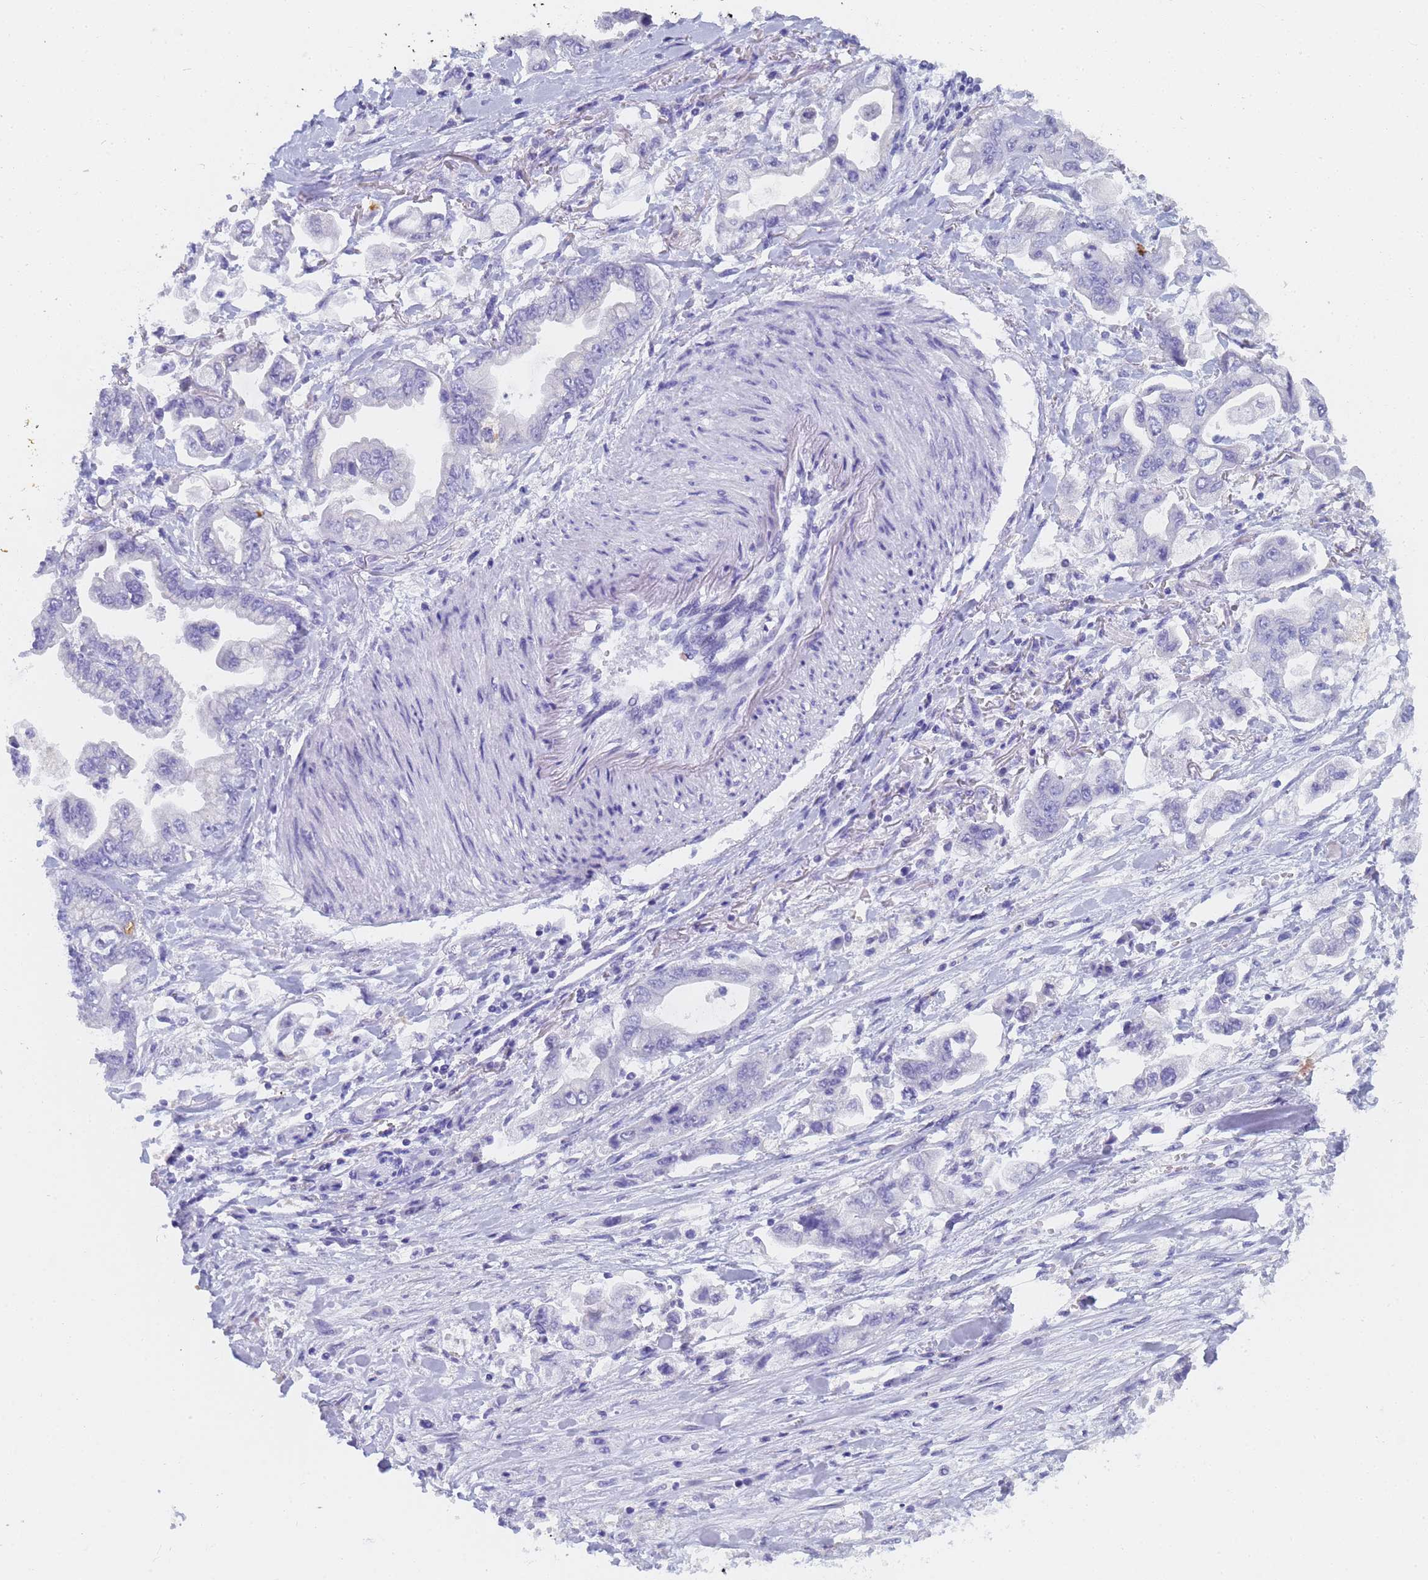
{"staining": {"intensity": "negative", "quantity": "none", "location": "none"}, "tissue": "stomach cancer", "cell_type": "Tumor cells", "image_type": "cancer", "snomed": [{"axis": "morphology", "description": "Adenocarcinoma, NOS"}, {"axis": "topography", "description": "Stomach"}], "caption": "A histopathology image of stomach cancer stained for a protein displays no brown staining in tumor cells.", "gene": "STATH", "patient": {"sex": "male", "age": 62}}